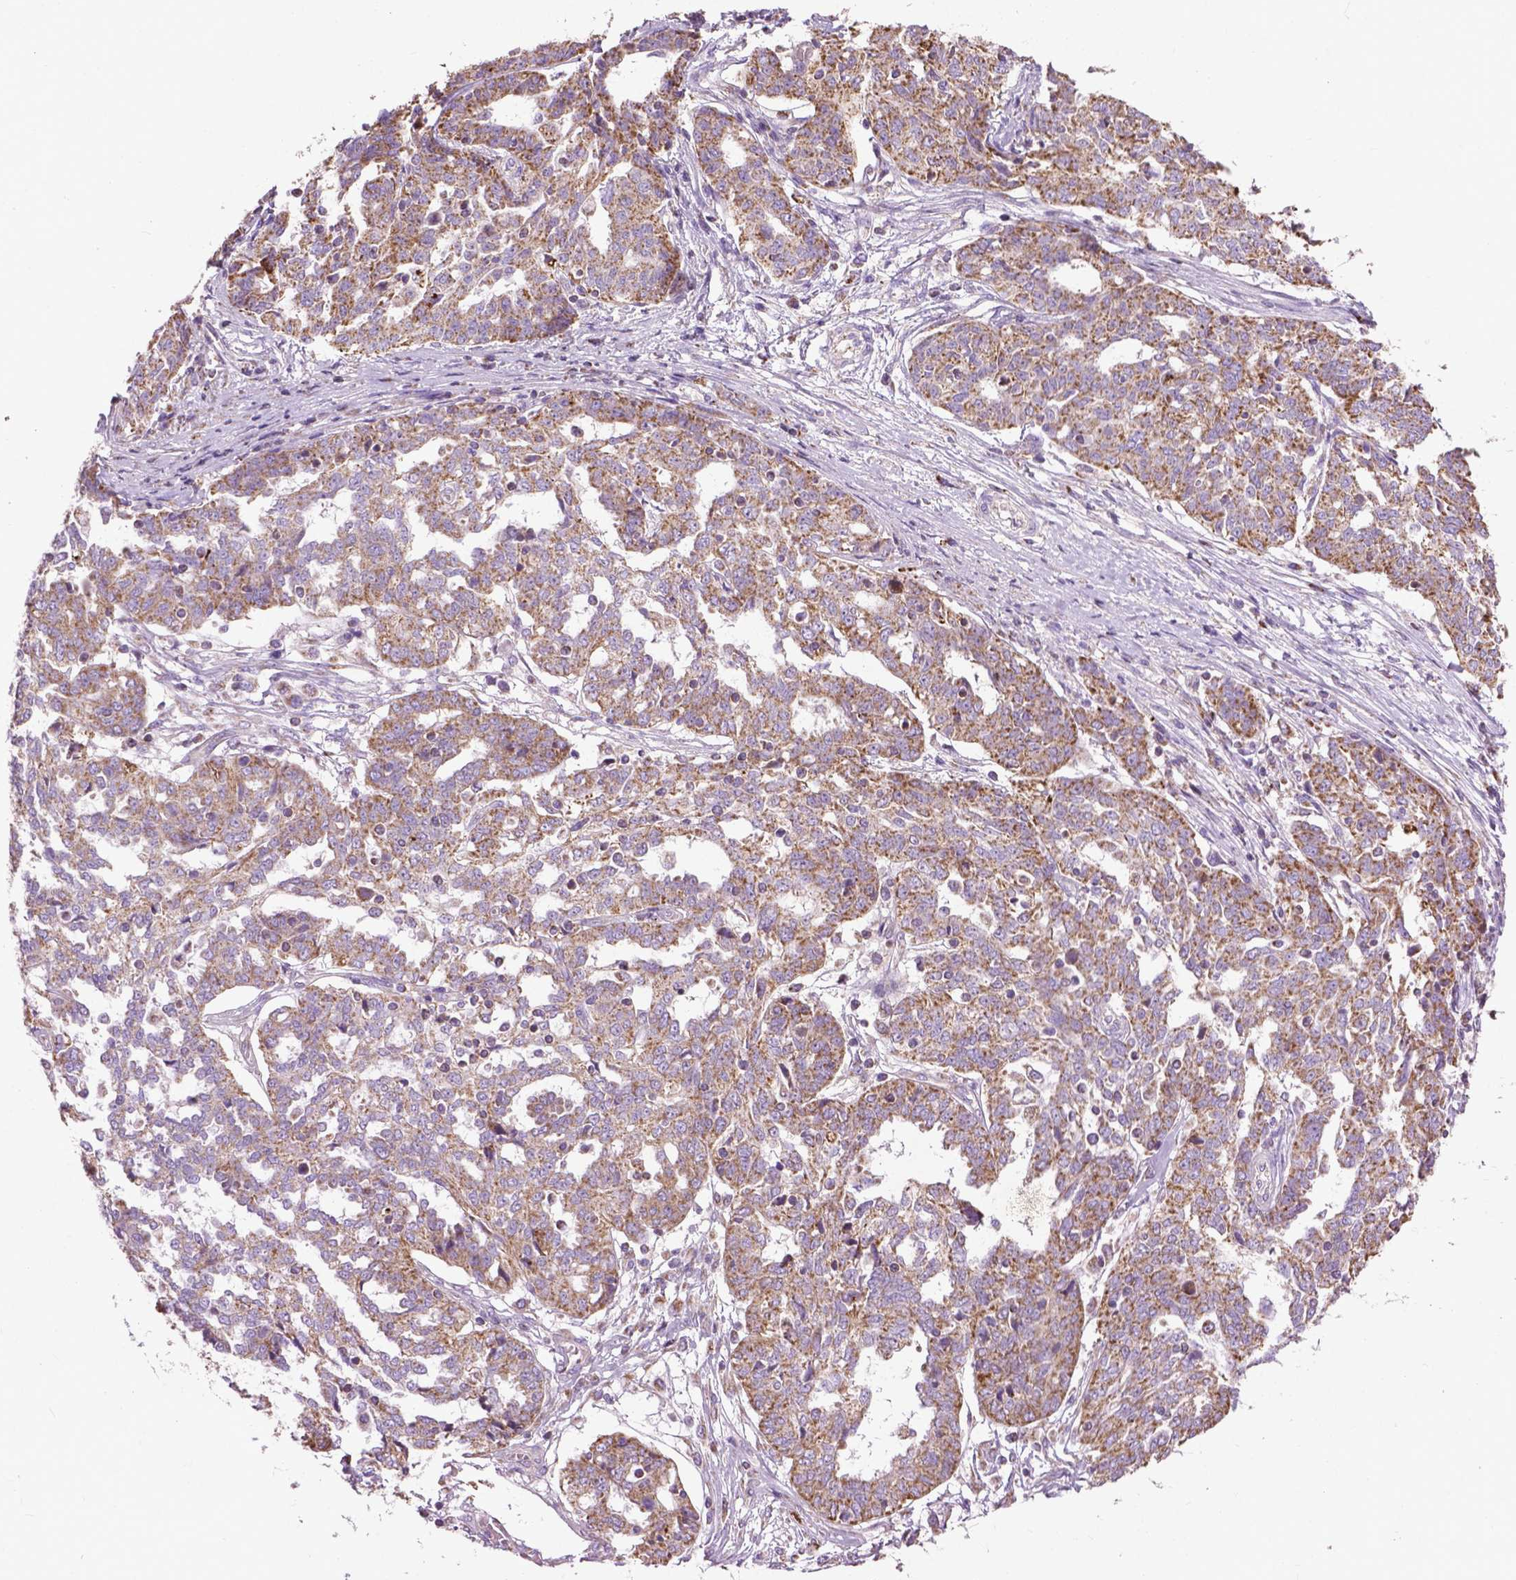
{"staining": {"intensity": "moderate", "quantity": ">75%", "location": "cytoplasmic/membranous"}, "tissue": "ovarian cancer", "cell_type": "Tumor cells", "image_type": "cancer", "snomed": [{"axis": "morphology", "description": "Cystadenocarcinoma, serous, NOS"}, {"axis": "topography", "description": "Ovary"}], "caption": "Ovarian cancer was stained to show a protein in brown. There is medium levels of moderate cytoplasmic/membranous positivity in about >75% of tumor cells. (DAB (3,3'-diaminobenzidine) = brown stain, brightfield microscopy at high magnification).", "gene": "VDAC1", "patient": {"sex": "female", "age": 67}}